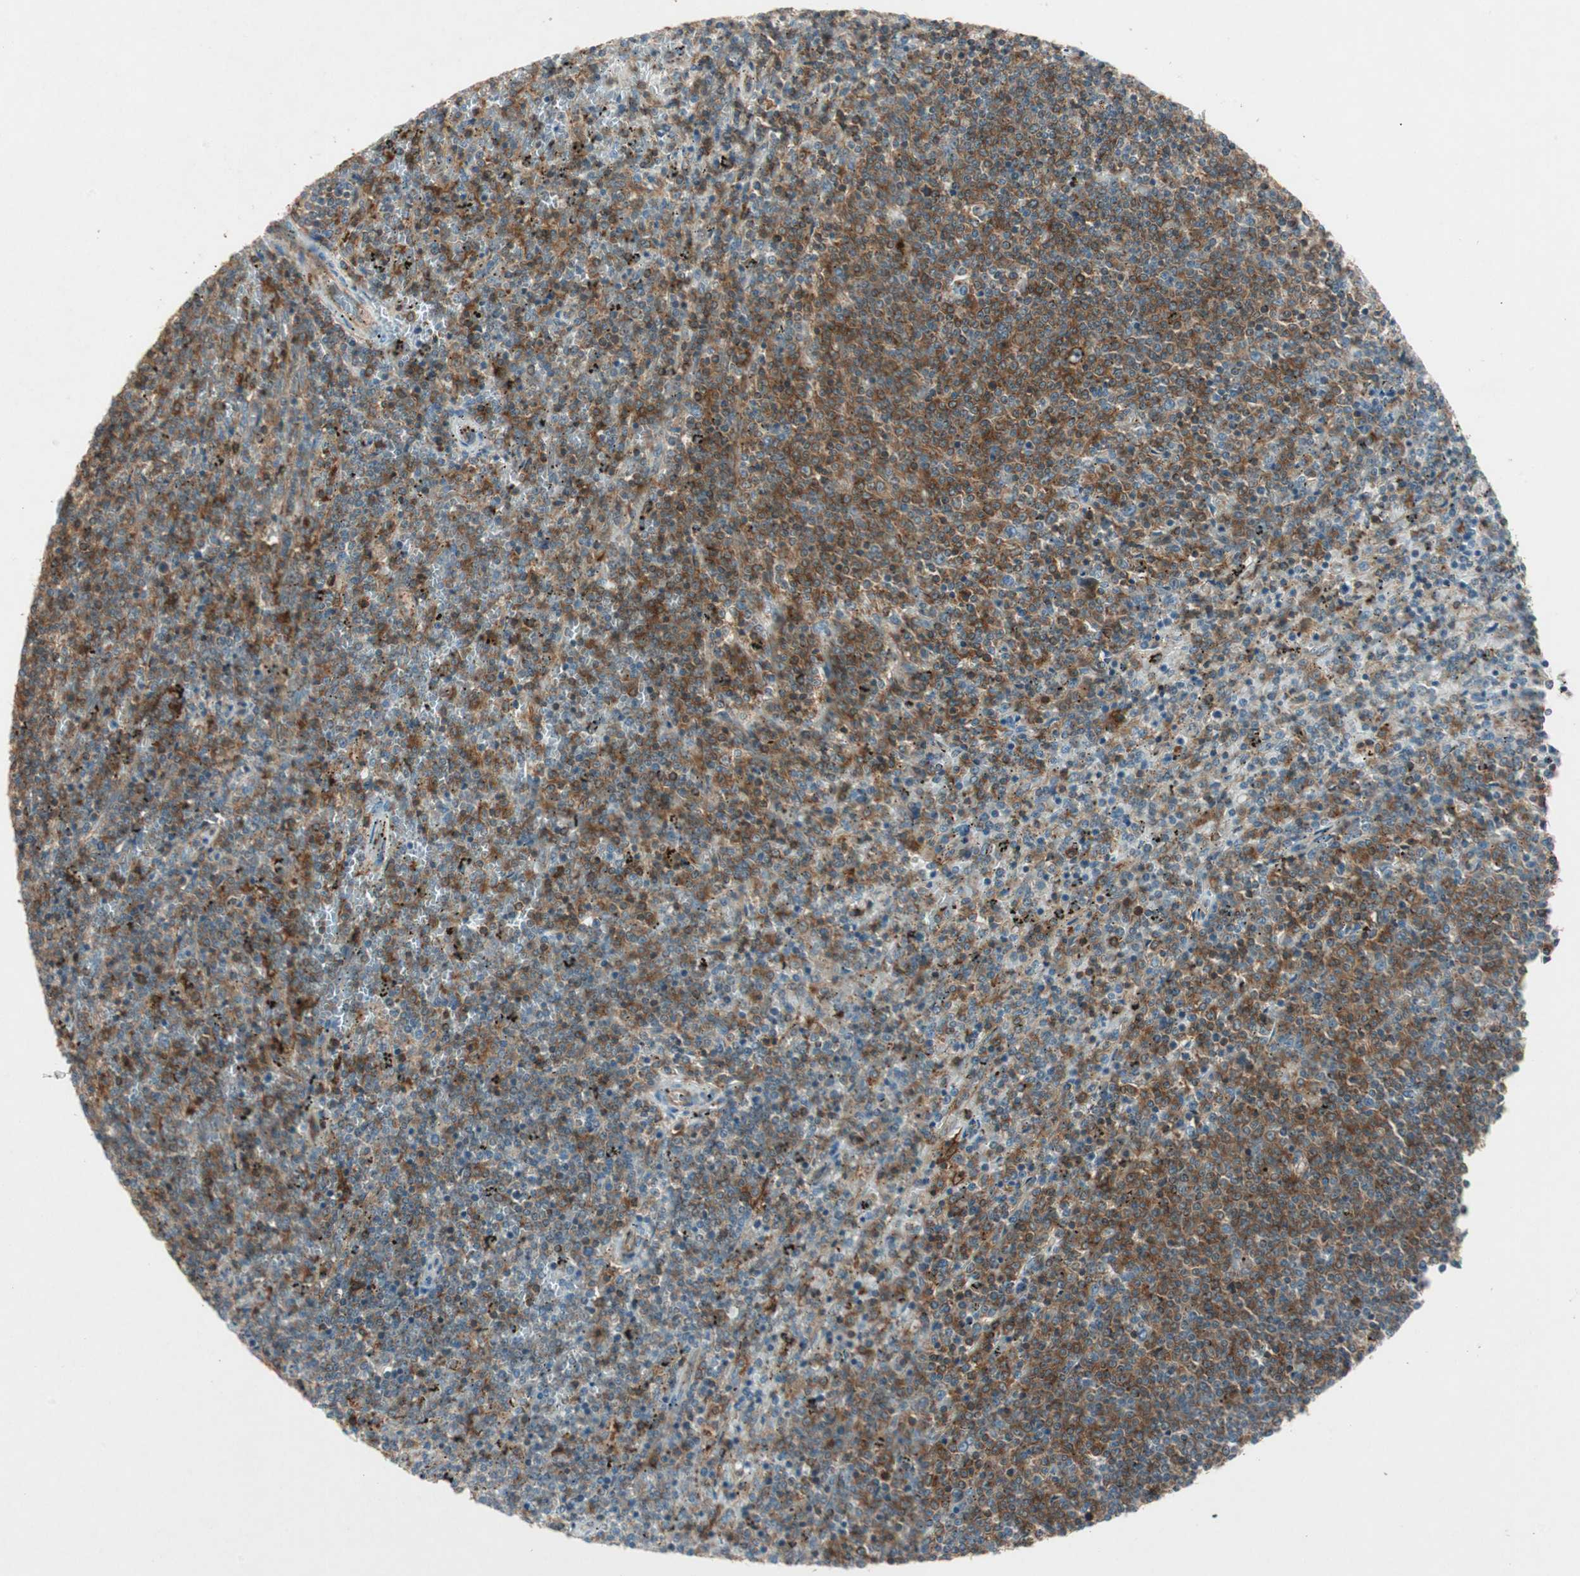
{"staining": {"intensity": "strong", "quantity": "25%-75%", "location": "cytoplasmic/membranous"}, "tissue": "lymphoma", "cell_type": "Tumor cells", "image_type": "cancer", "snomed": [{"axis": "morphology", "description": "Malignant lymphoma, non-Hodgkin's type, Low grade"}, {"axis": "topography", "description": "Spleen"}], "caption": "Approximately 25%-75% of tumor cells in human lymphoma exhibit strong cytoplasmic/membranous protein positivity as visualized by brown immunohistochemical staining.", "gene": "CHADL", "patient": {"sex": "female", "age": 50}}